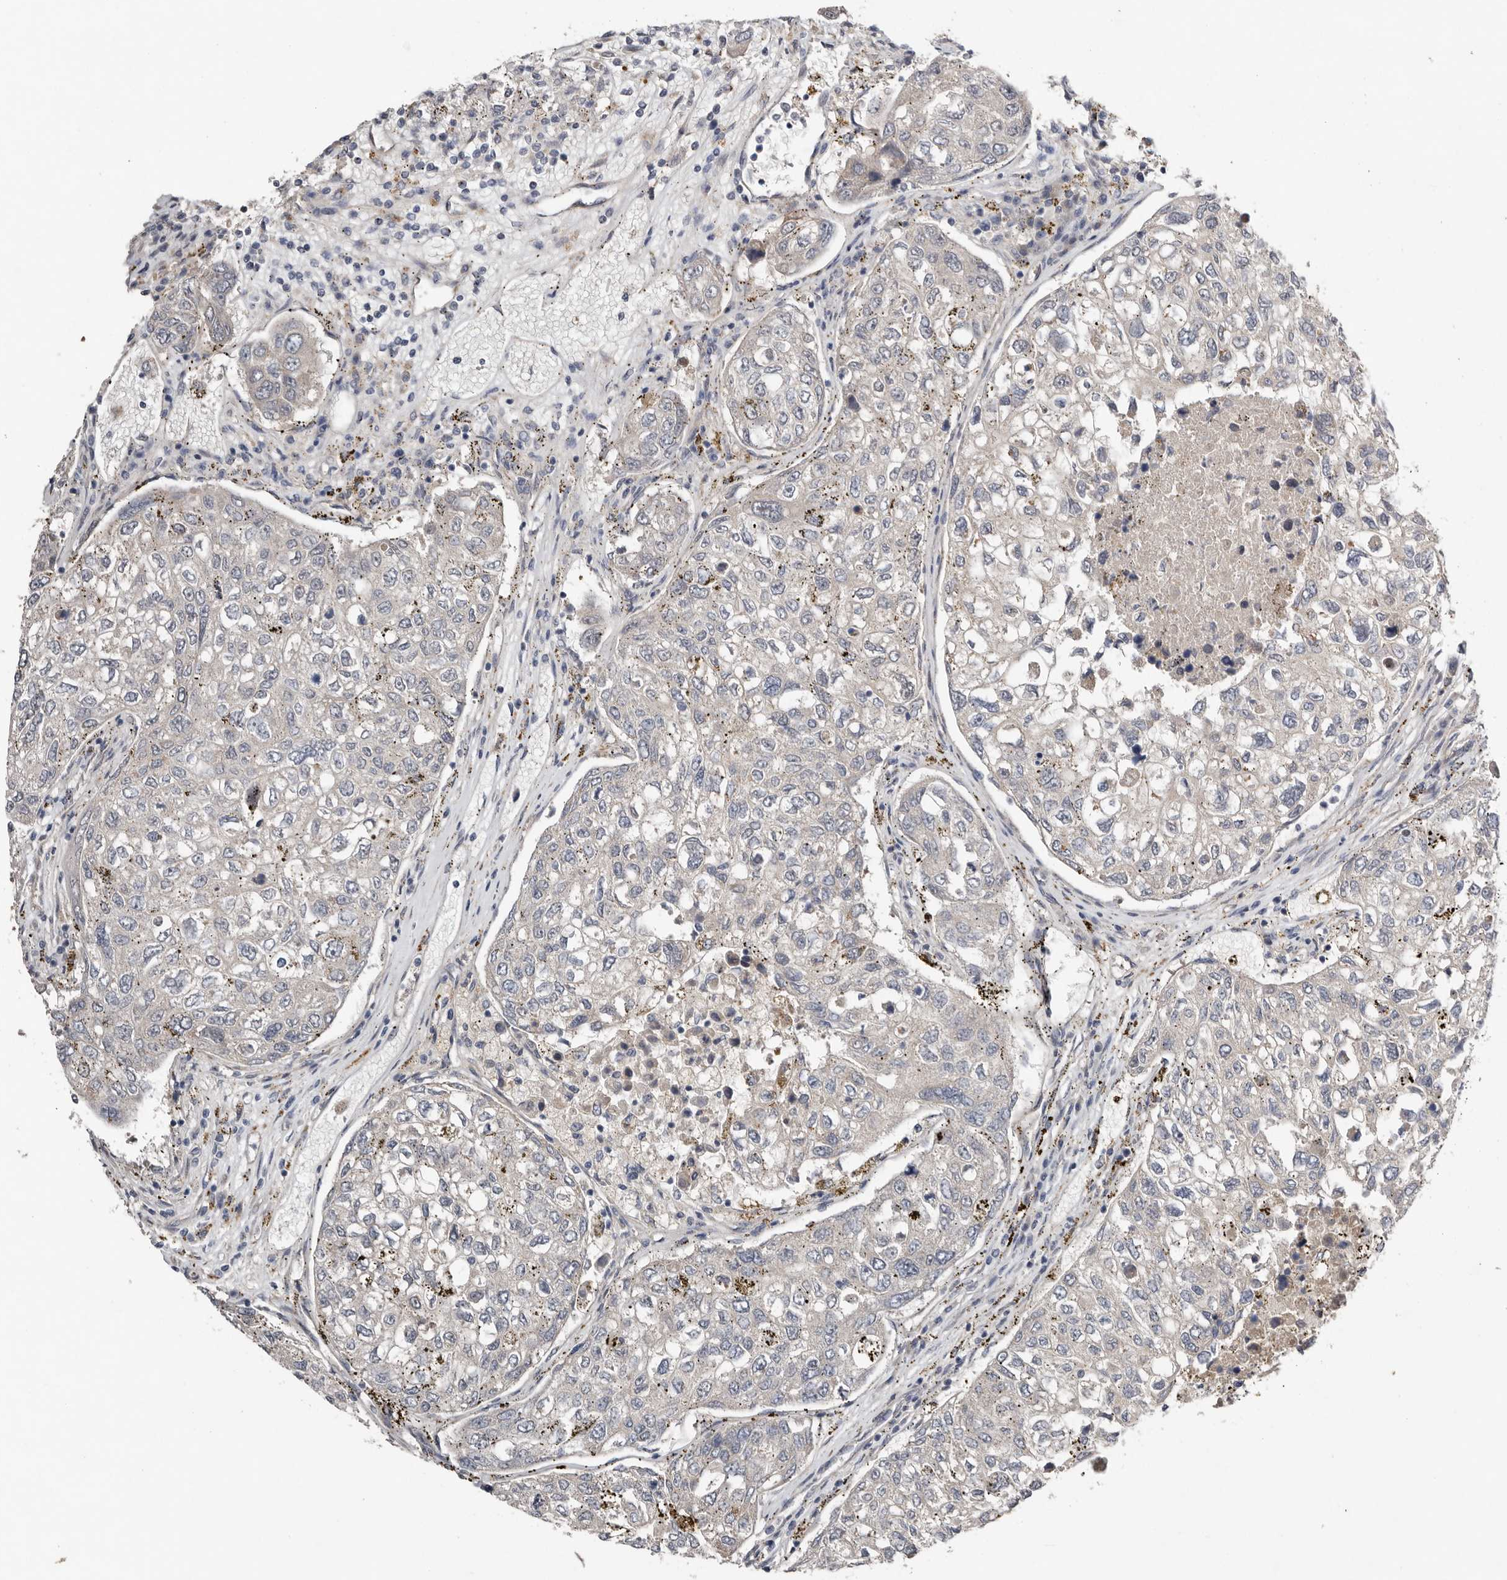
{"staining": {"intensity": "negative", "quantity": "none", "location": "none"}, "tissue": "urothelial cancer", "cell_type": "Tumor cells", "image_type": "cancer", "snomed": [{"axis": "morphology", "description": "Urothelial carcinoma, High grade"}, {"axis": "topography", "description": "Lymph node"}, {"axis": "topography", "description": "Urinary bladder"}], "caption": "An IHC photomicrograph of high-grade urothelial carcinoma is shown. There is no staining in tumor cells of high-grade urothelial carcinoma.", "gene": "RANBP17", "patient": {"sex": "male", "age": 51}}